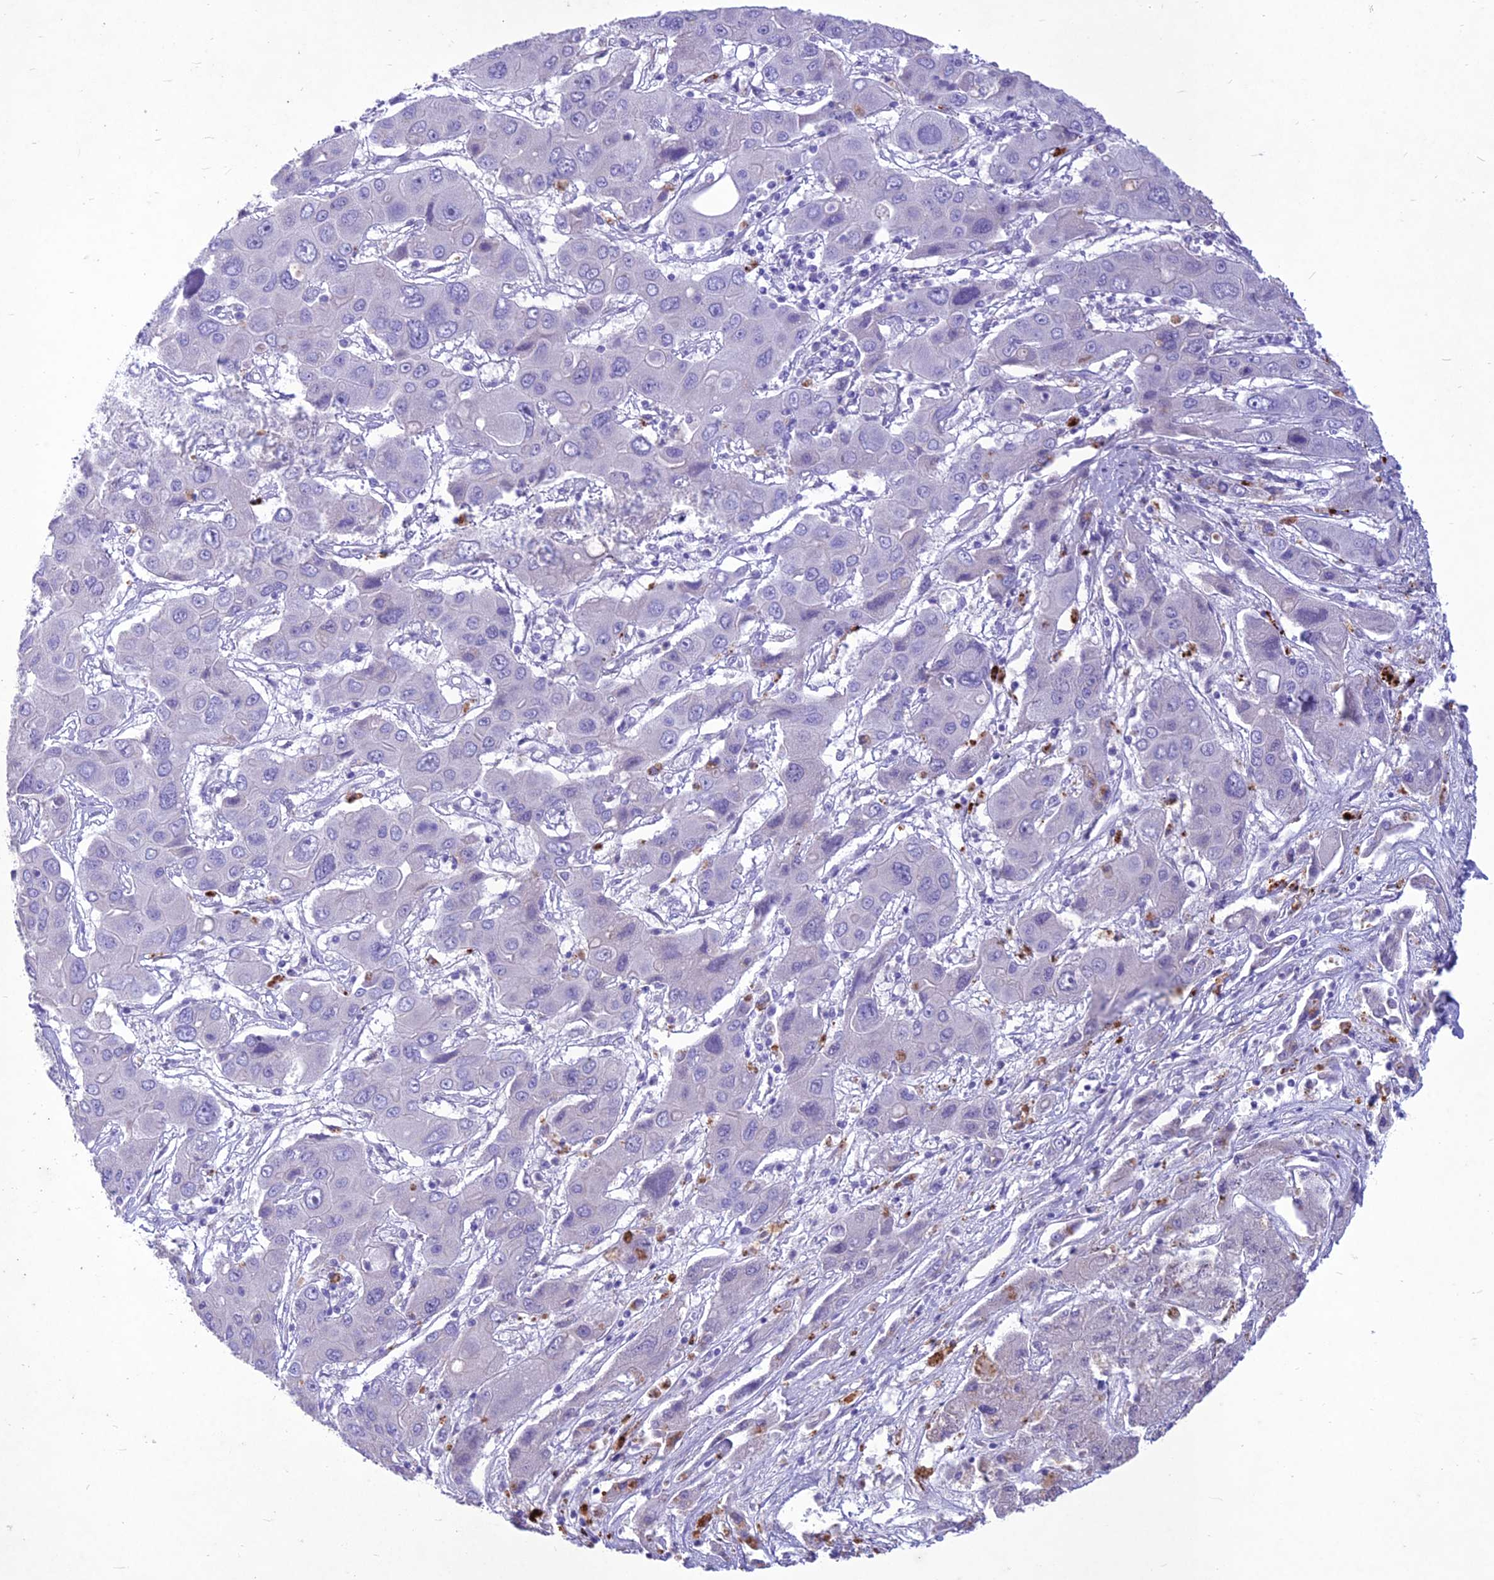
{"staining": {"intensity": "negative", "quantity": "none", "location": "none"}, "tissue": "liver cancer", "cell_type": "Tumor cells", "image_type": "cancer", "snomed": [{"axis": "morphology", "description": "Cholangiocarcinoma"}, {"axis": "topography", "description": "Liver"}], "caption": "The image displays no staining of tumor cells in liver cholangiocarcinoma. The staining was performed using DAB to visualize the protein expression in brown, while the nuclei were stained in blue with hematoxylin (Magnification: 20x).", "gene": "IFT172", "patient": {"sex": "male", "age": 67}}